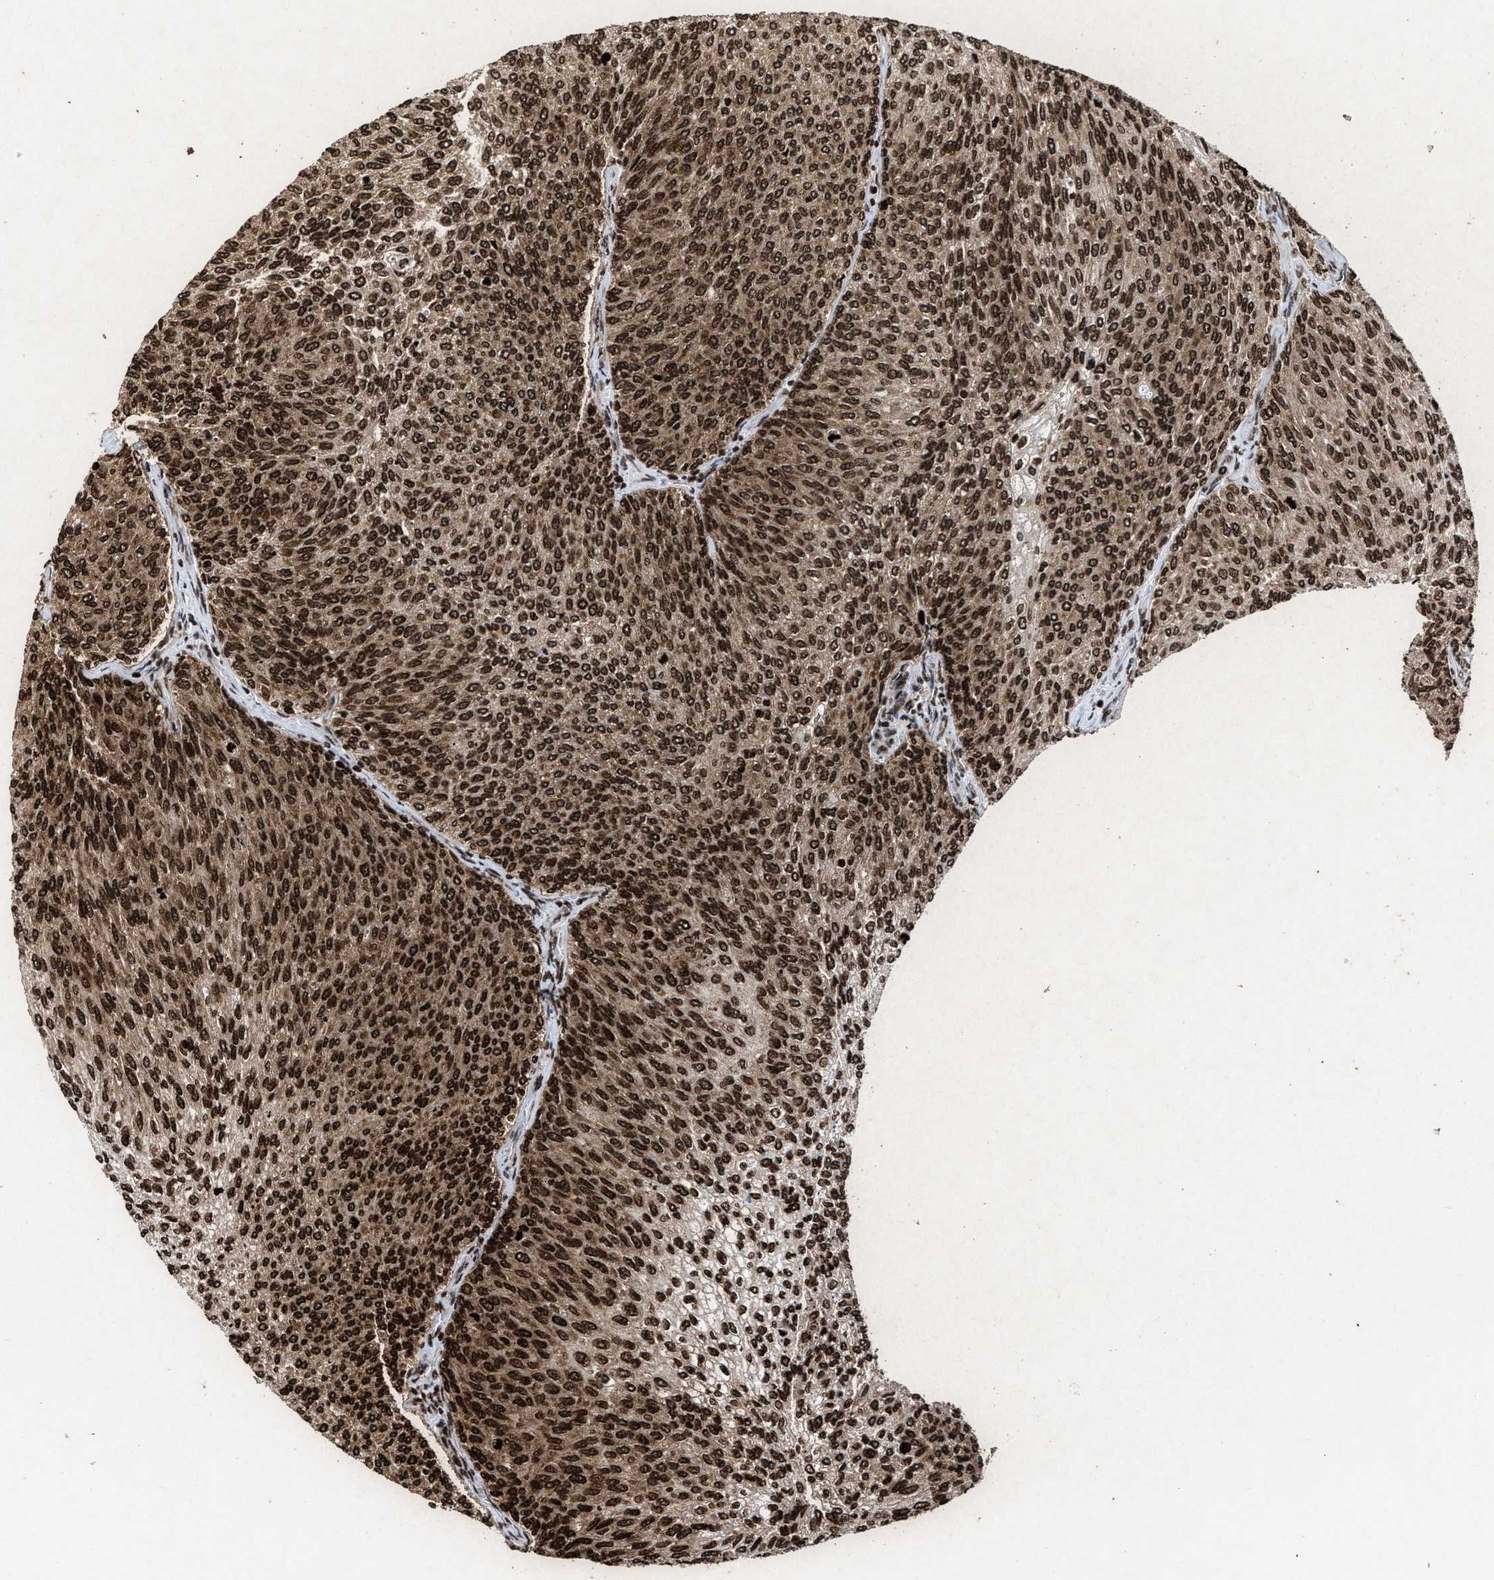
{"staining": {"intensity": "strong", "quantity": ">75%", "location": "cytoplasmic/membranous,nuclear"}, "tissue": "urothelial cancer", "cell_type": "Tumor cells", "image_type": "cancer", "snomed": [{"axis": "morphology", "description": "Urothelial carcinoma, Low grade"}, {"axis": "topography", "description": "Urinary bladder"}], "caption": "Low-grade urothelial carcinoma stained with immunohistochemistry shows strong cytoplasmic/membranous and nuclear staining in approximately >75% of tumor cells.", "gene": "ALYREF", "patient": {"sex": "female", "age": 79}}